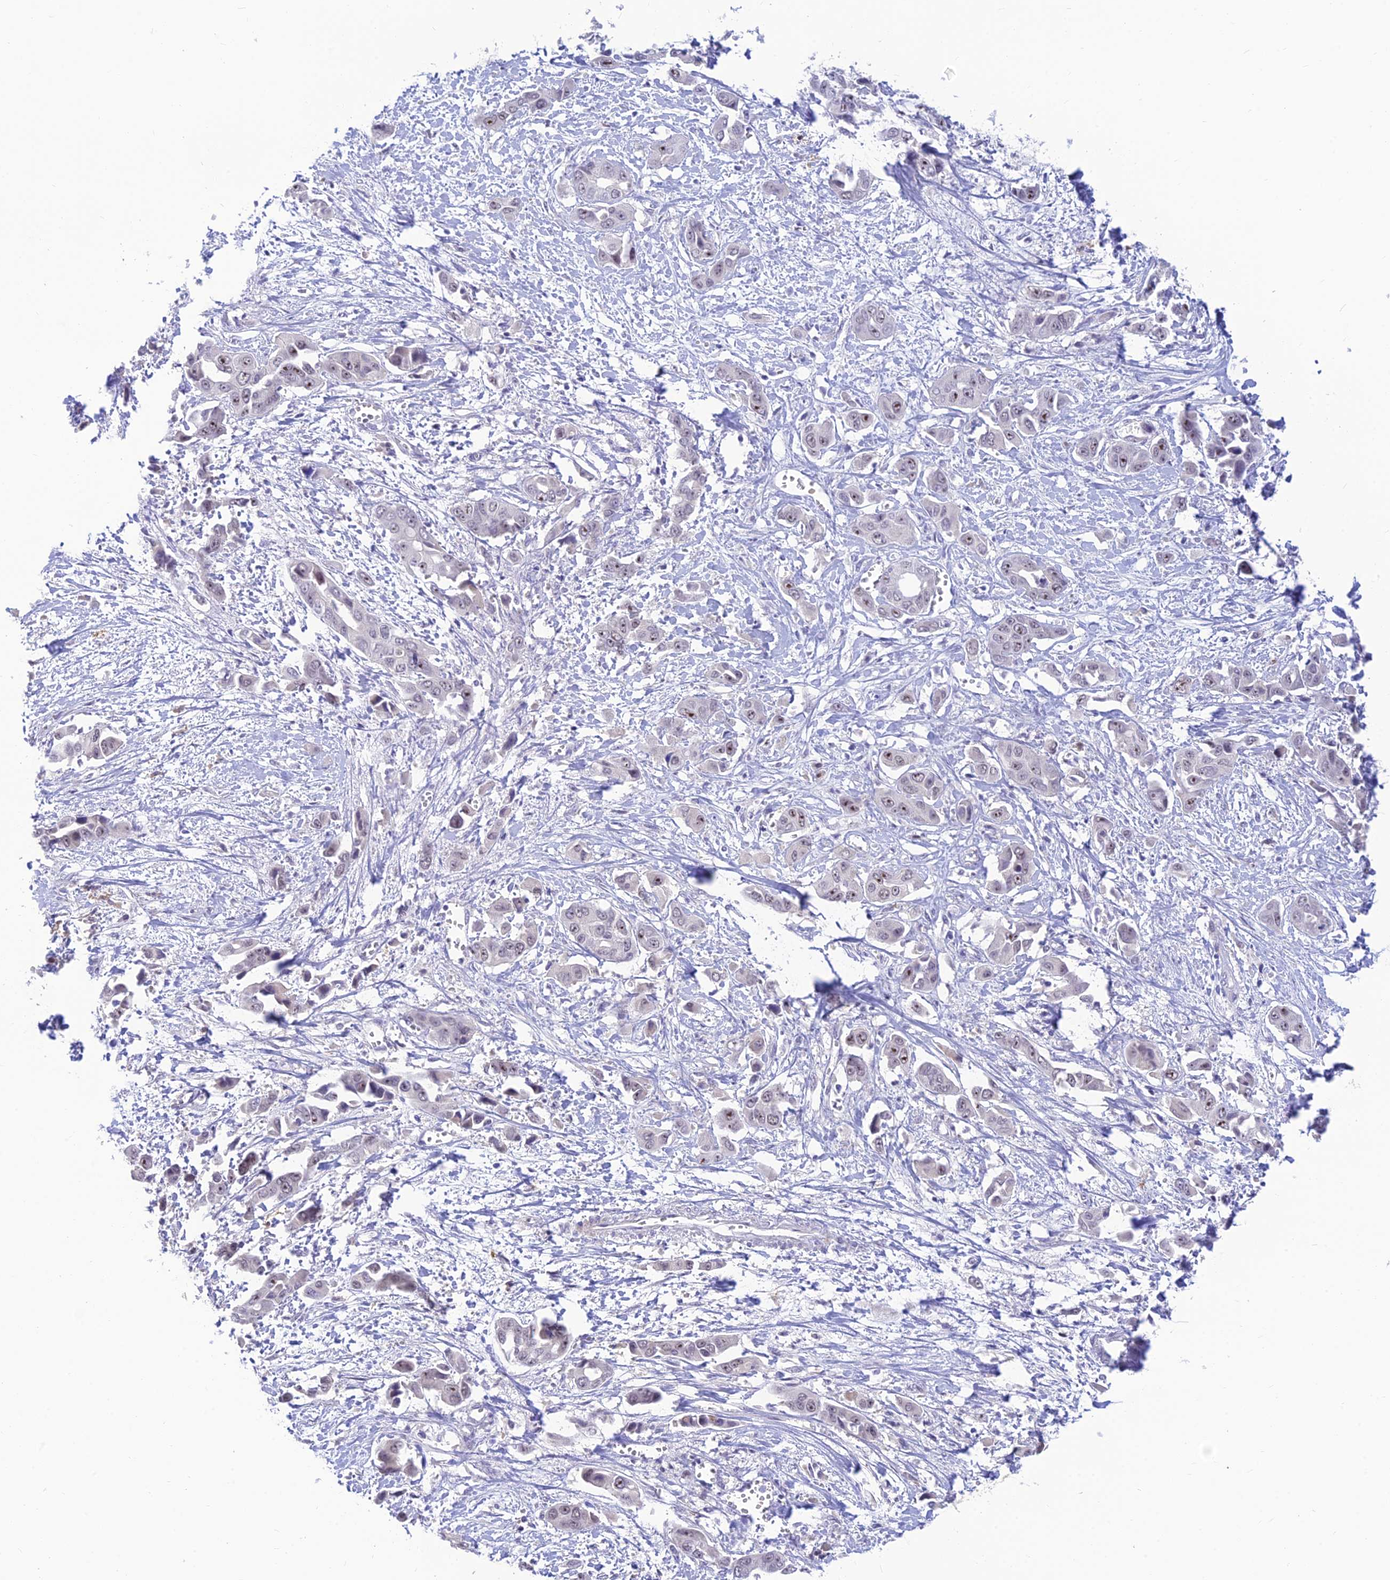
{"staining": {"intensity": "weak", "quantity": "<25%", "location": "nuclear"}, "tissue": "liver cancer", "cell_type": "Tumor cells", "image_type": "cancer", "snomed": [{"axis": "morphology", "description": "Cholangiocarcinoma"}, {"axis": "topography", "description": "Liver"}], "caption": "High magnification brightfield microscopy of cholangiocarcinoma (liver) stained with DAB (3,3'-diaminobenzidine) (brown) and counterstained with hematoxylin (blue): tumor cells show no significant expression. (DAB IHC visualized using brightfield microscopy, high magnification).", "gene": "ASPDH", "patient": {"sex": "female", "age": 52}}